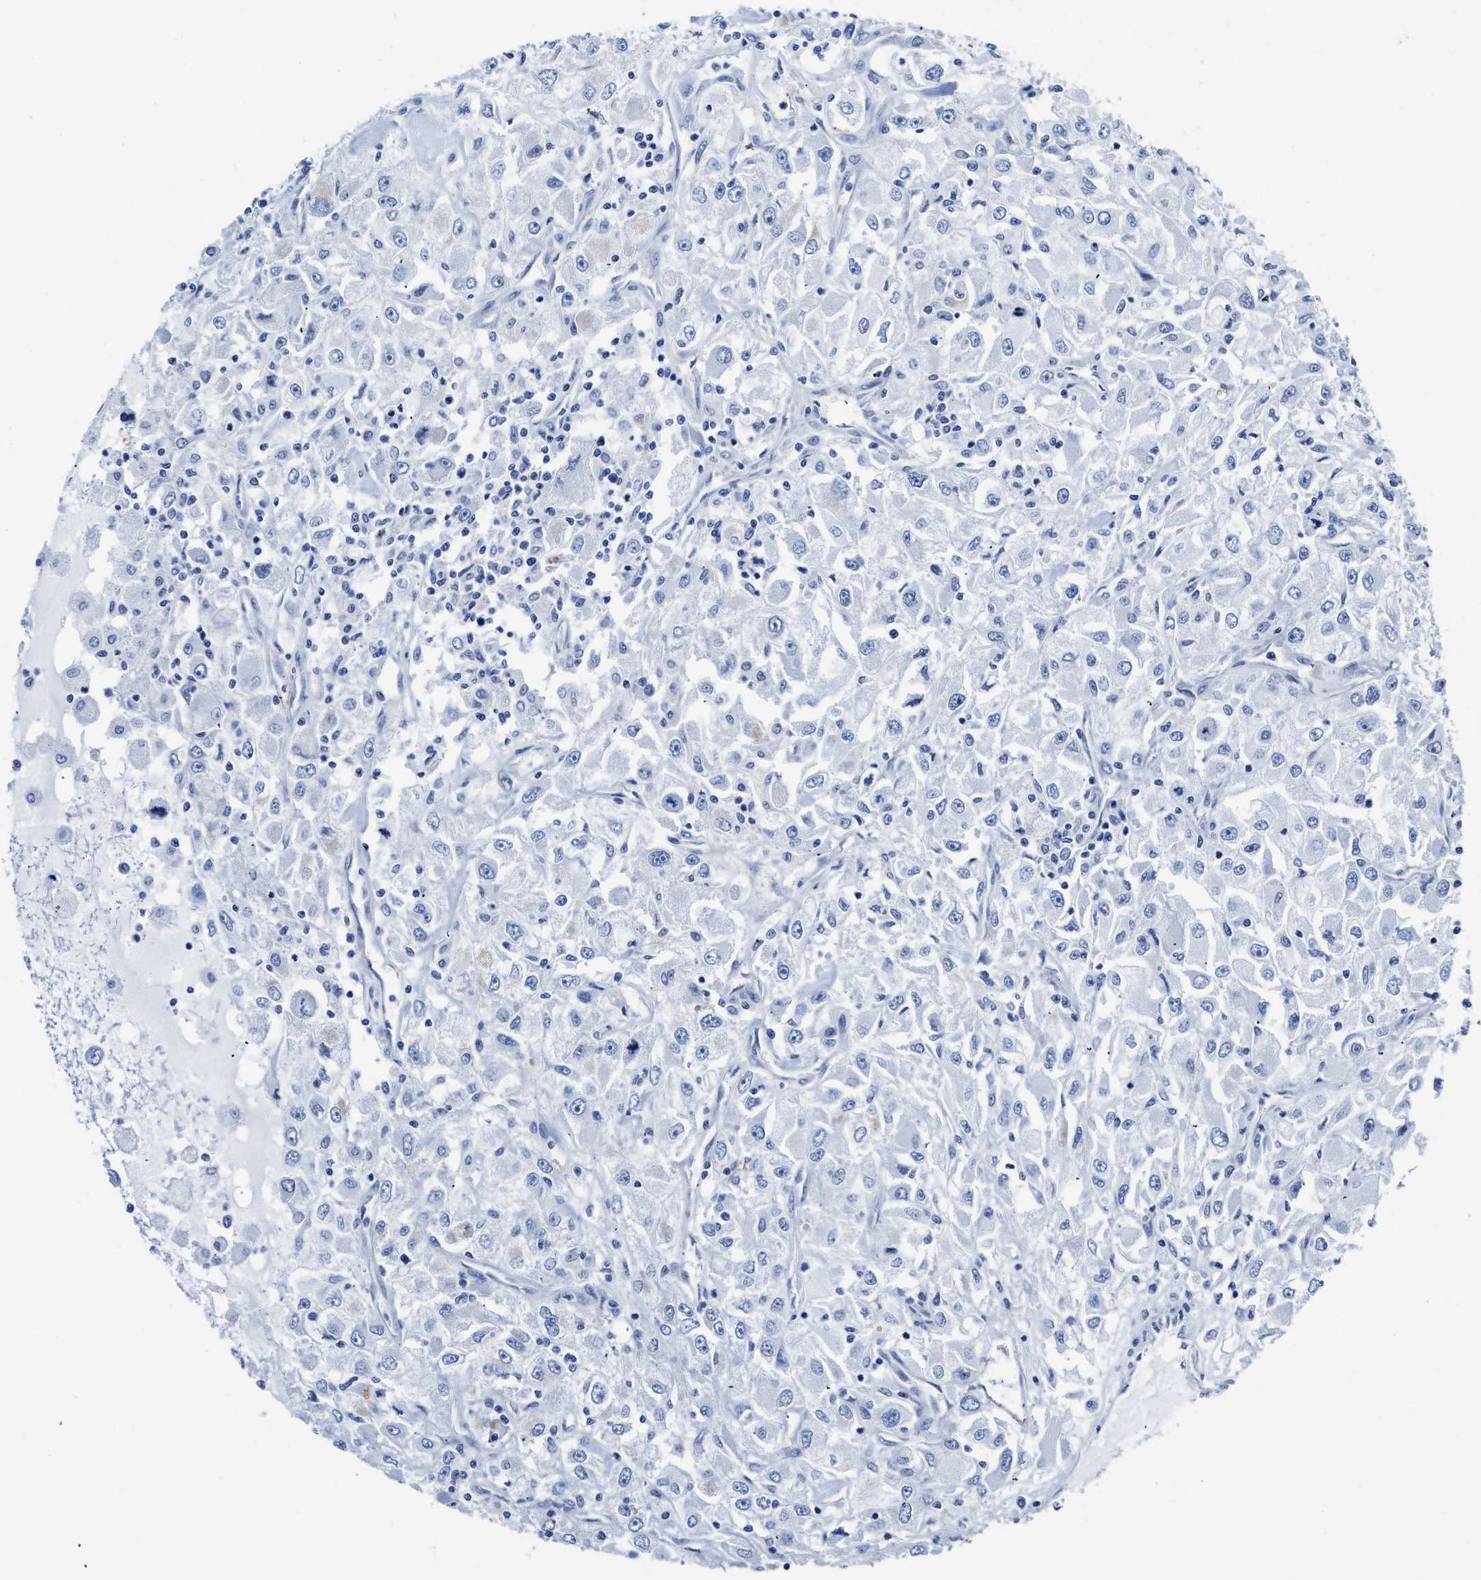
{"staining": {"intensity": "negative", "quantity": "none", "location": "none"}, "tissue": "renal cancer", "cell_type": "Tumor cells", "image_type": "cancer", "snomed": [{"axis": "morphology", "description": "Adenocarcinoma, NOS"}, {"axis": "topography", "description": "Kidney"}], "caption": "Immunohistochemical staining of human renal cancer (adenocarcinoma) displays no significant positivity in tumor cells.", "gene": "KCNMB3", "patient": {"sex": "female", "age": 52}}